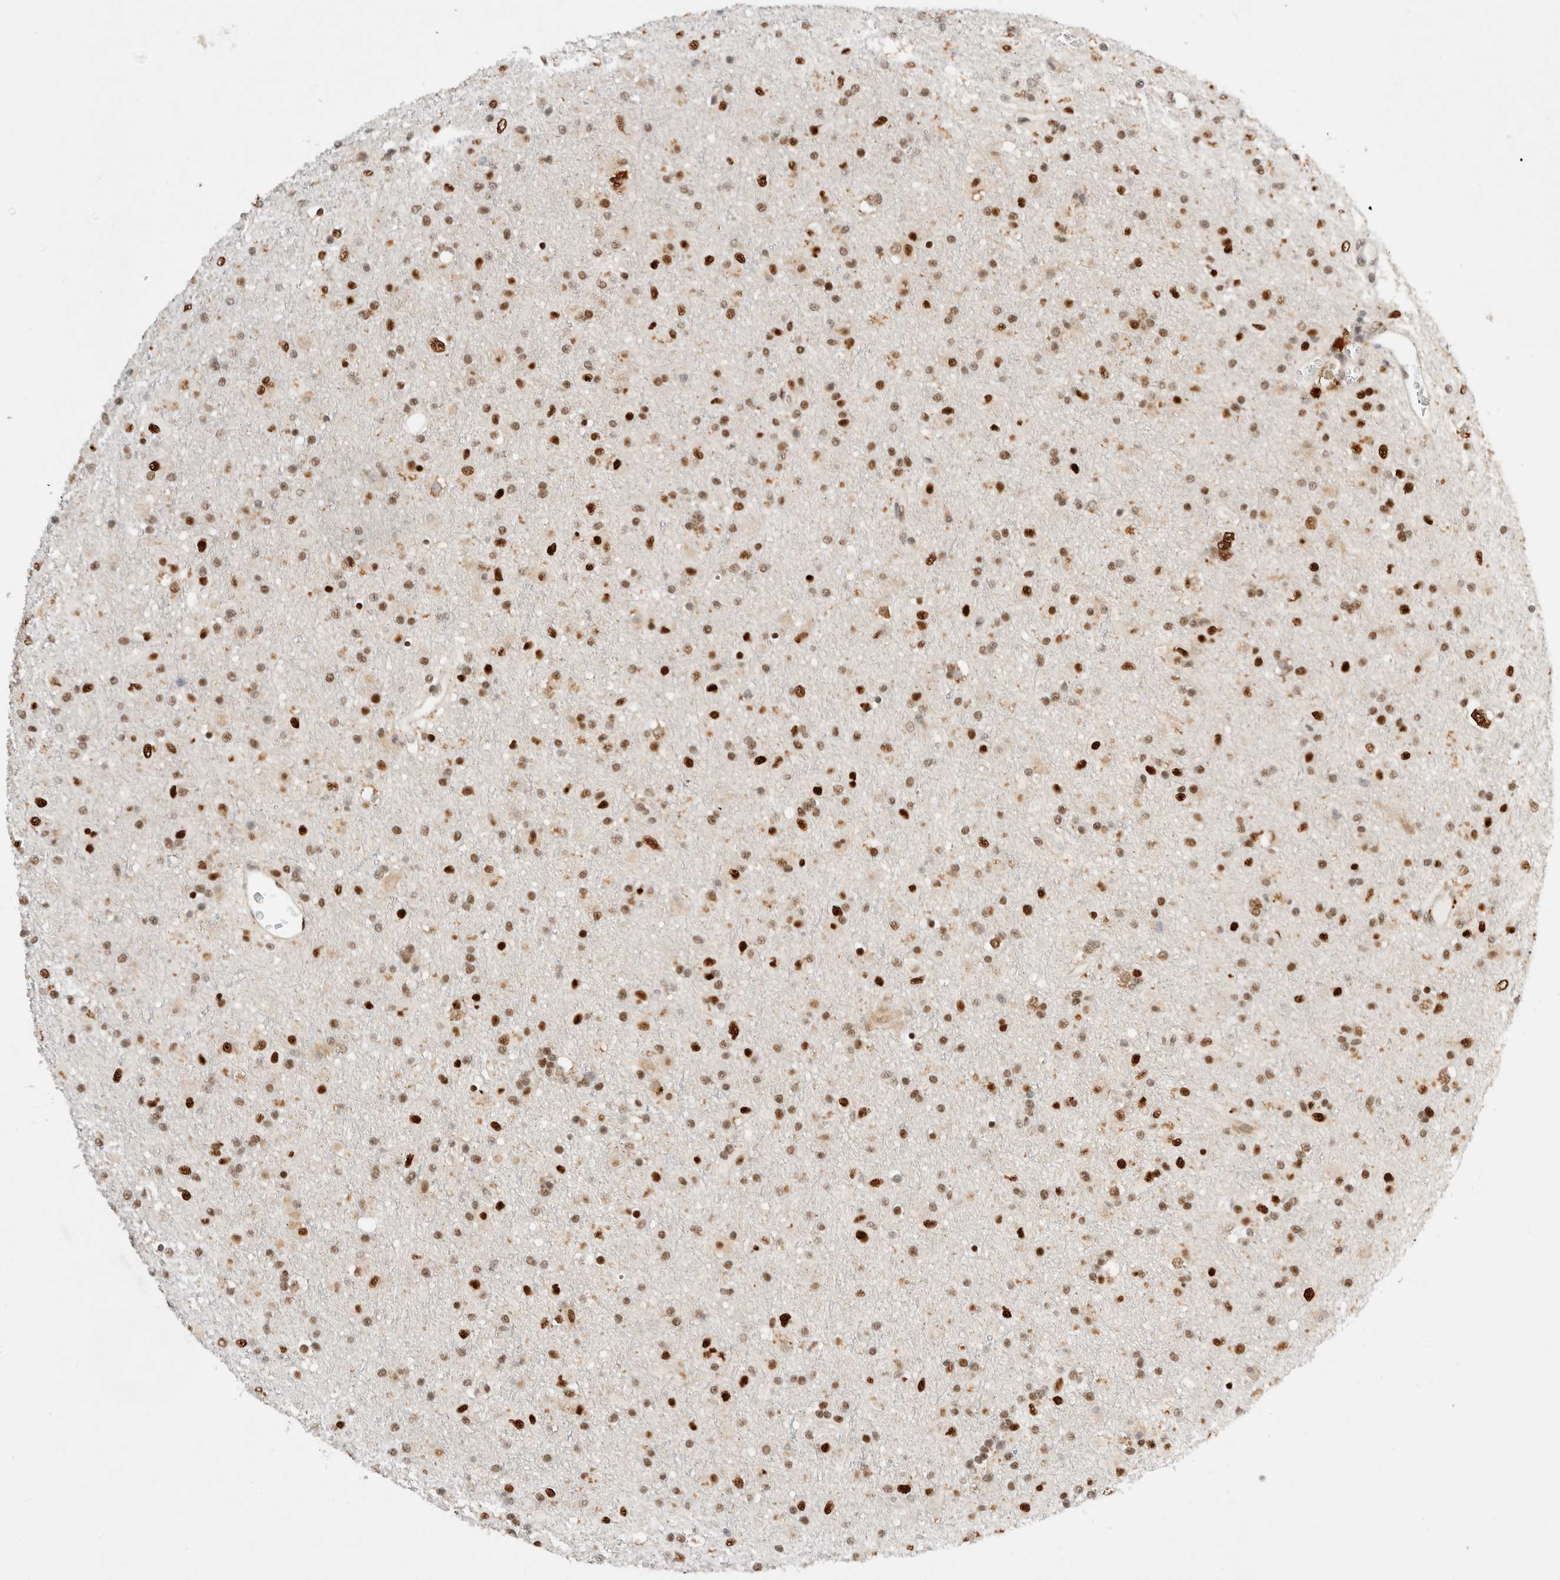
{"staining": {"intensity": "strong", "quantity": ">75%", "location": "nuclear"}, "tissue": "glioma", "cell_type": "Tumor cells", "image_type": "cancer", "snomed": [{"axis": "morphology", "description": "Glioma, malignant, Low grade"}, {"axis": "topography", "description": "Brain"}], "caption": "A high-resolution image shows immunohistochemistry (IHC) staining of malignant glioma (low-grade), which reveals strong nuclear staining in approximately >75% of tumor cells. (DAB IHC, brown staining for protein, blue staining for nuclei).", "gene": "GTF2I", "patient": {"sex": "male", "age": 65}}